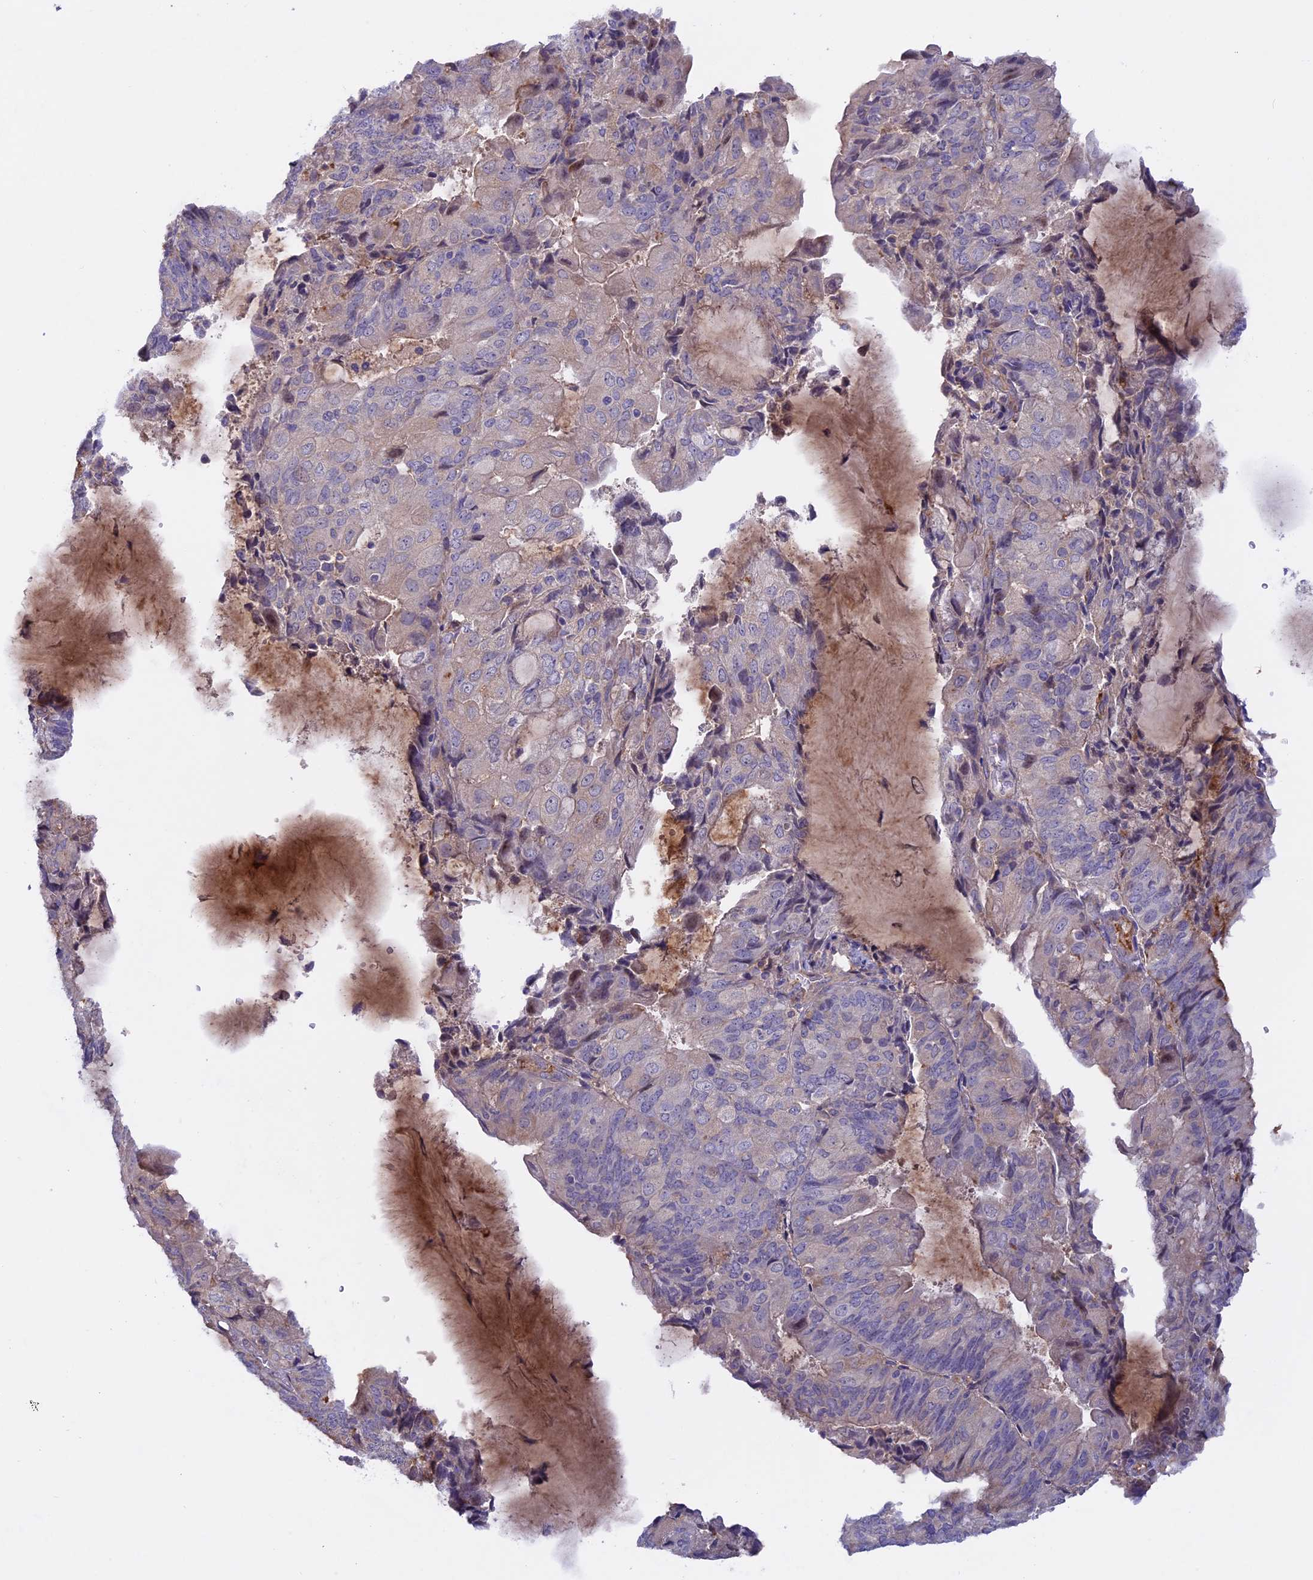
{"staining": {"intensity": "negative", "quantity": "none", "location": "none"}, "tissue": "endometrial cancer", "cell_type": "Tumor cells", "image_type": "cancer", "snomed": [{"axis": "morphology", "description": "Adenocarcinoma, NOS"}, {"axis": "topography", "description": "Endometrium"}], "caption": "Endometrial cancer (adenocarcinoma) stained for a protein using immunohistochemistry reveals no staining tumor cells.", "gene": "COL4A3", "patient": {"sex": "female", "age": 81}}